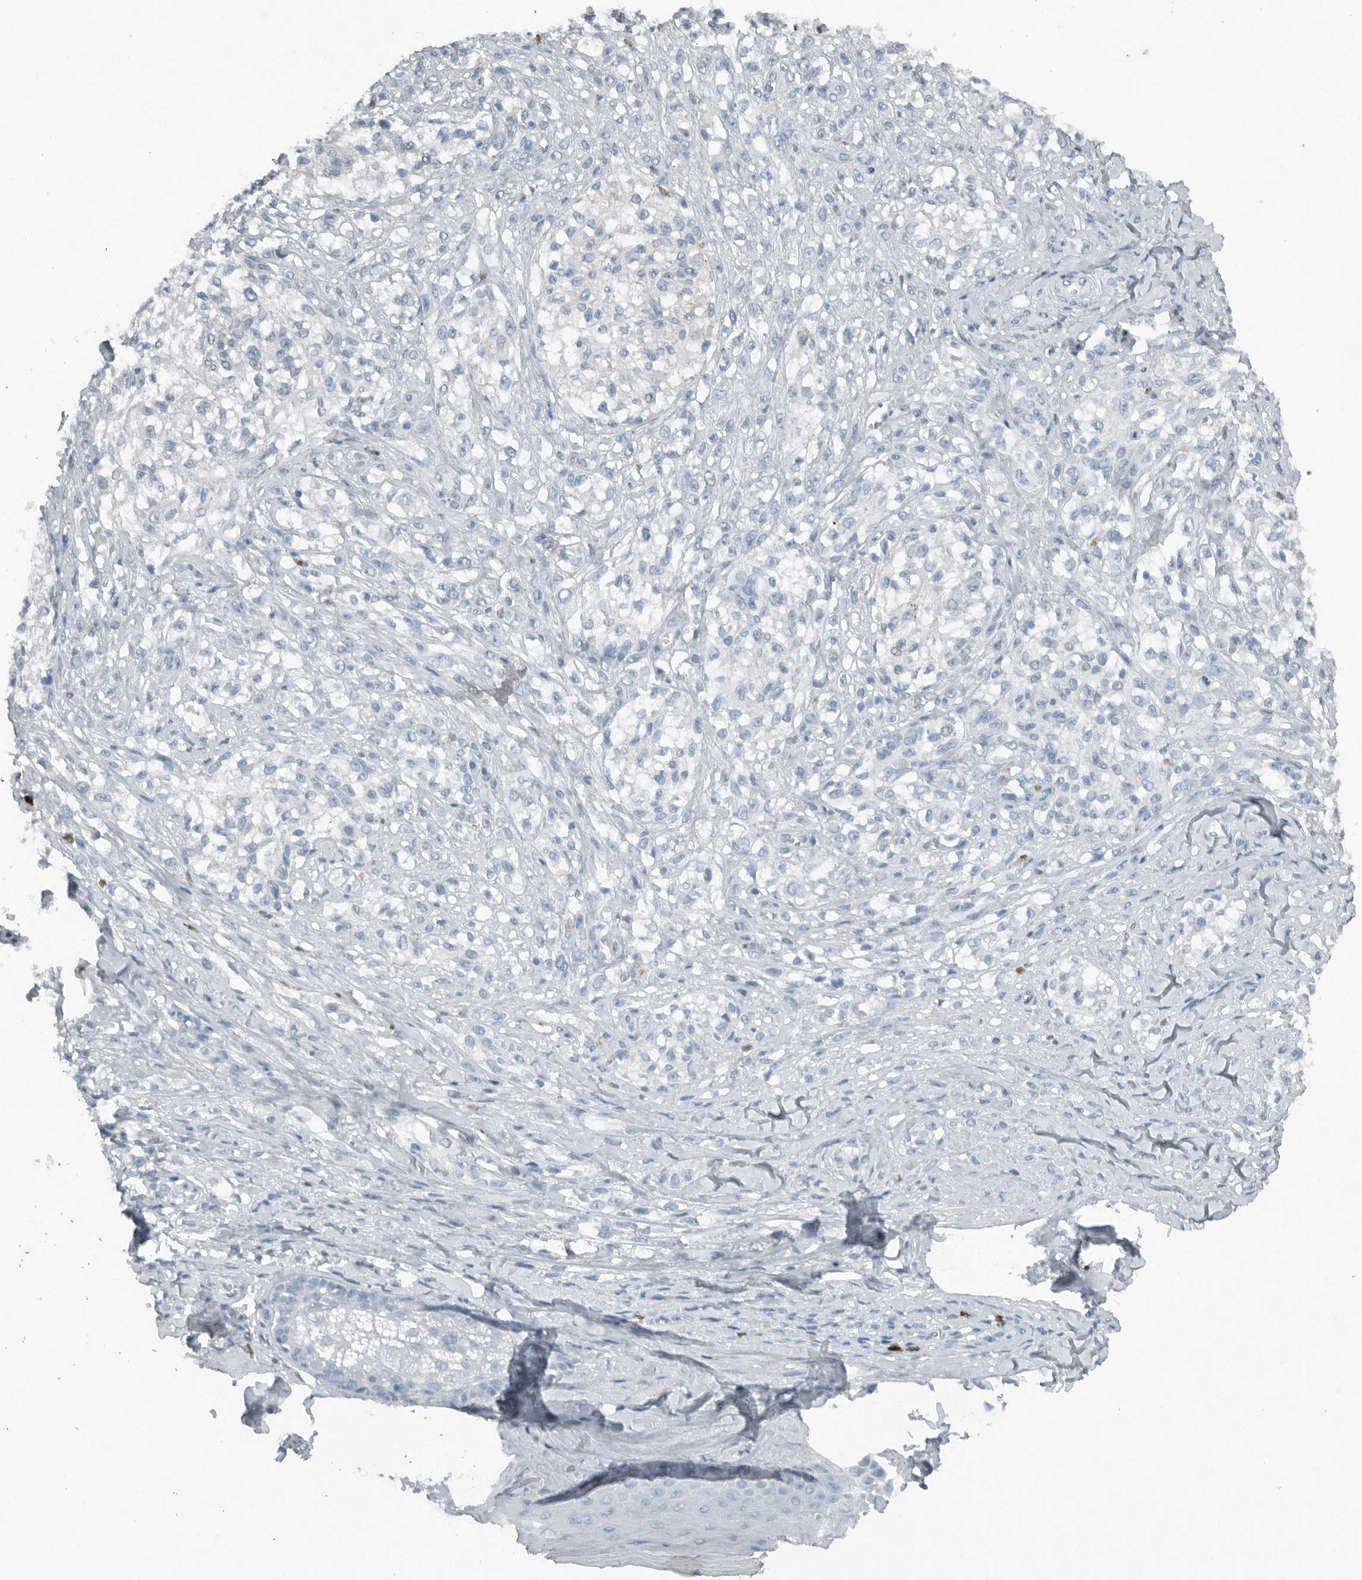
{"staining": {"intensity": "negative", "quantity": "none", "location": "none"}, "tissue": "melanoma", "cell_type": "Tumor cells", "image_type": "cancer", "snomed": [{"axis": "morphology", "description": "Malignant melanoma, NOS"}, {"axis": "topography", "description": "Skin of head"}], "caption": "DAB immunohistochemical staining of malignant melanoma reveals no significant expression in tumor cells.", "gene": "IL20", "patient": {"sex": "male", "age": 83}}